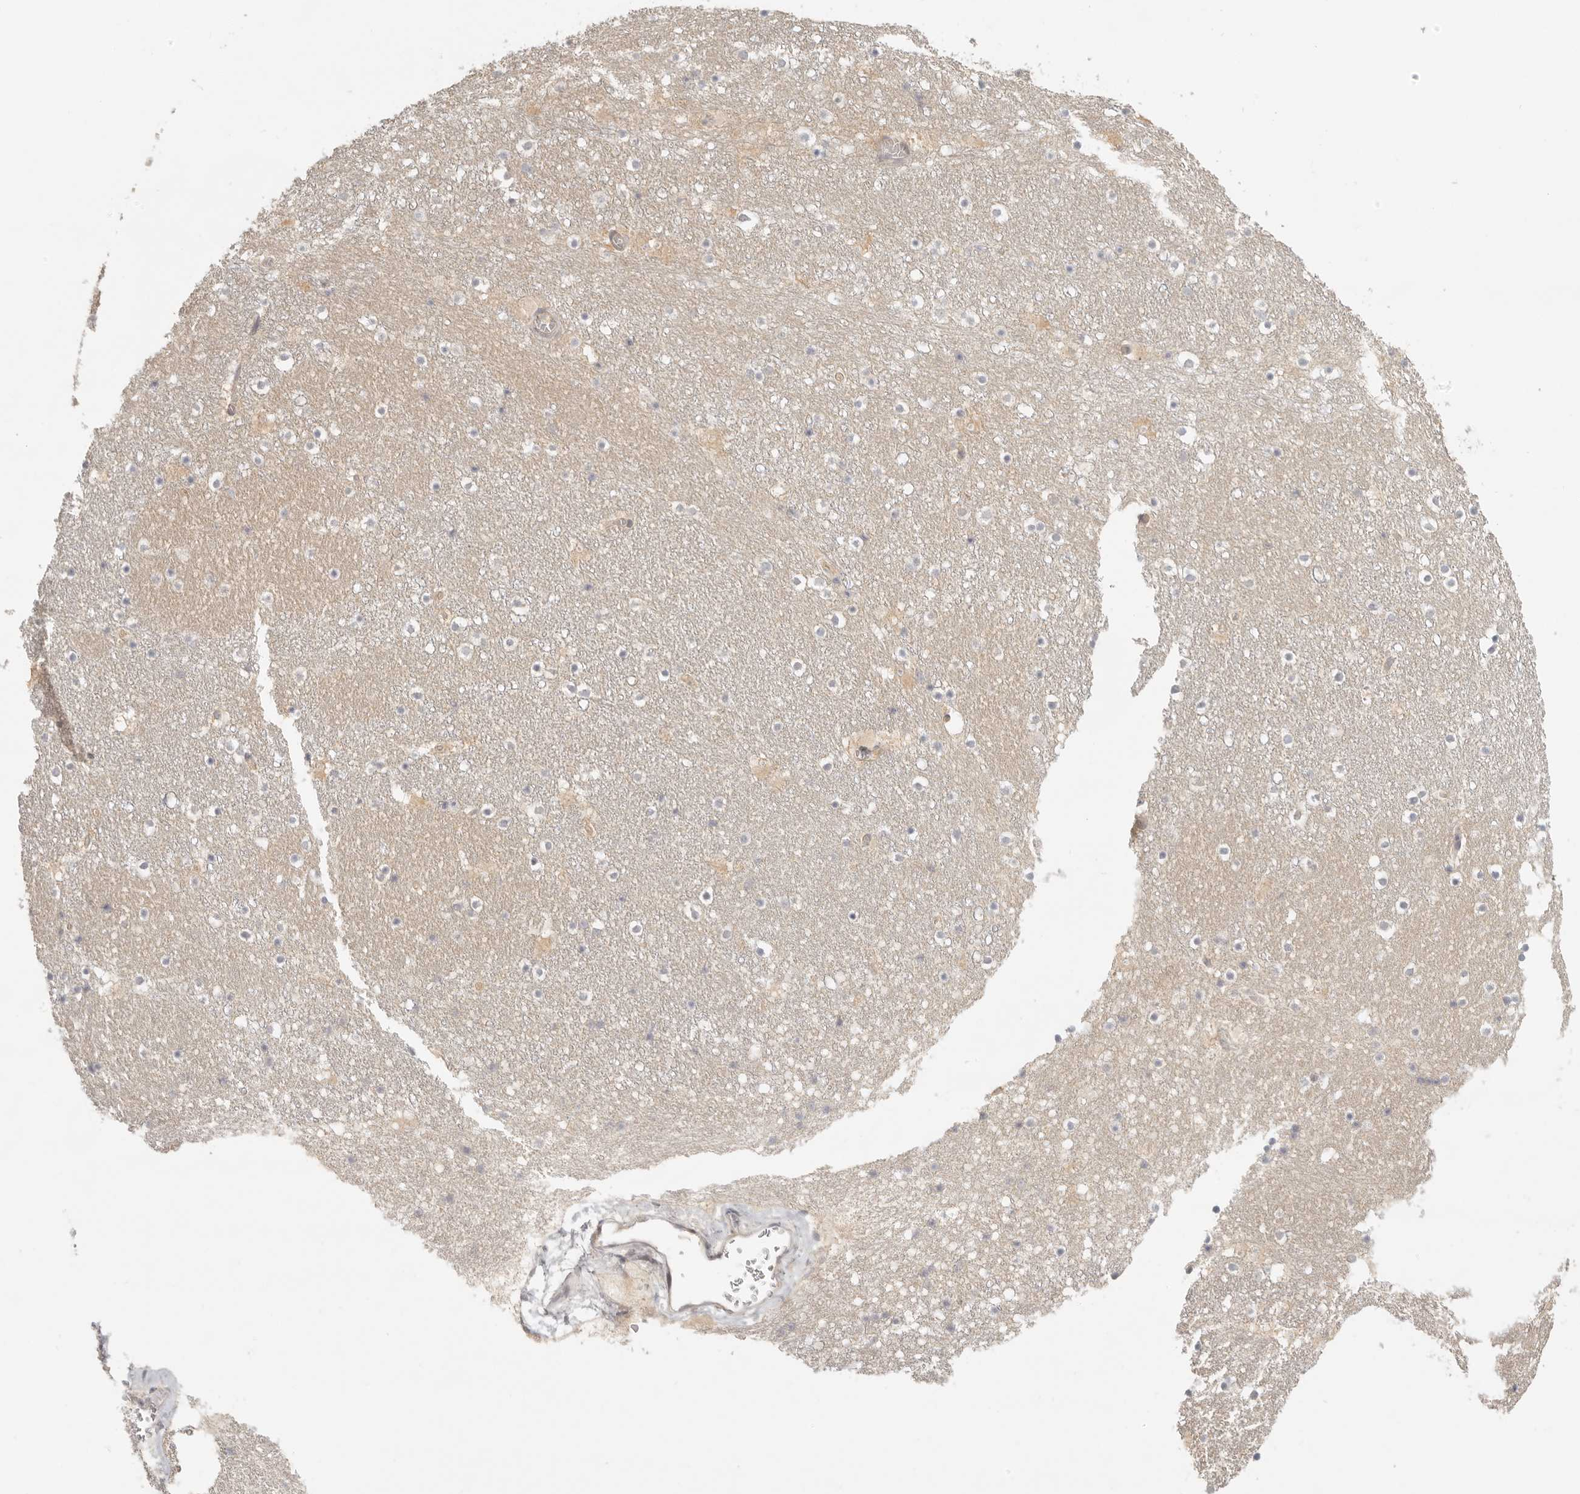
{"staining": {"intensity": "weak", "quantity": "<25%", "location": "cytoplasmic/membranous"}, "tissue": "caudate", "cell_type": "Glial cells", "image_type": "normal", "snomed": [{"axis": "morphology", "description": "Normal tissue, NOS"}, {"axis": "topography", "description": "Lateral ventricle wall"}], "caption": "Histopathology image shows no protein staining in glial cells of normal caudate. (Stains: DAB IHC with hematoxylin counter stain, Microscopy: brightfield microscopy at high magnification).", "gene": "AHDC1", "patient": {"sex": "male", "age": 45}}